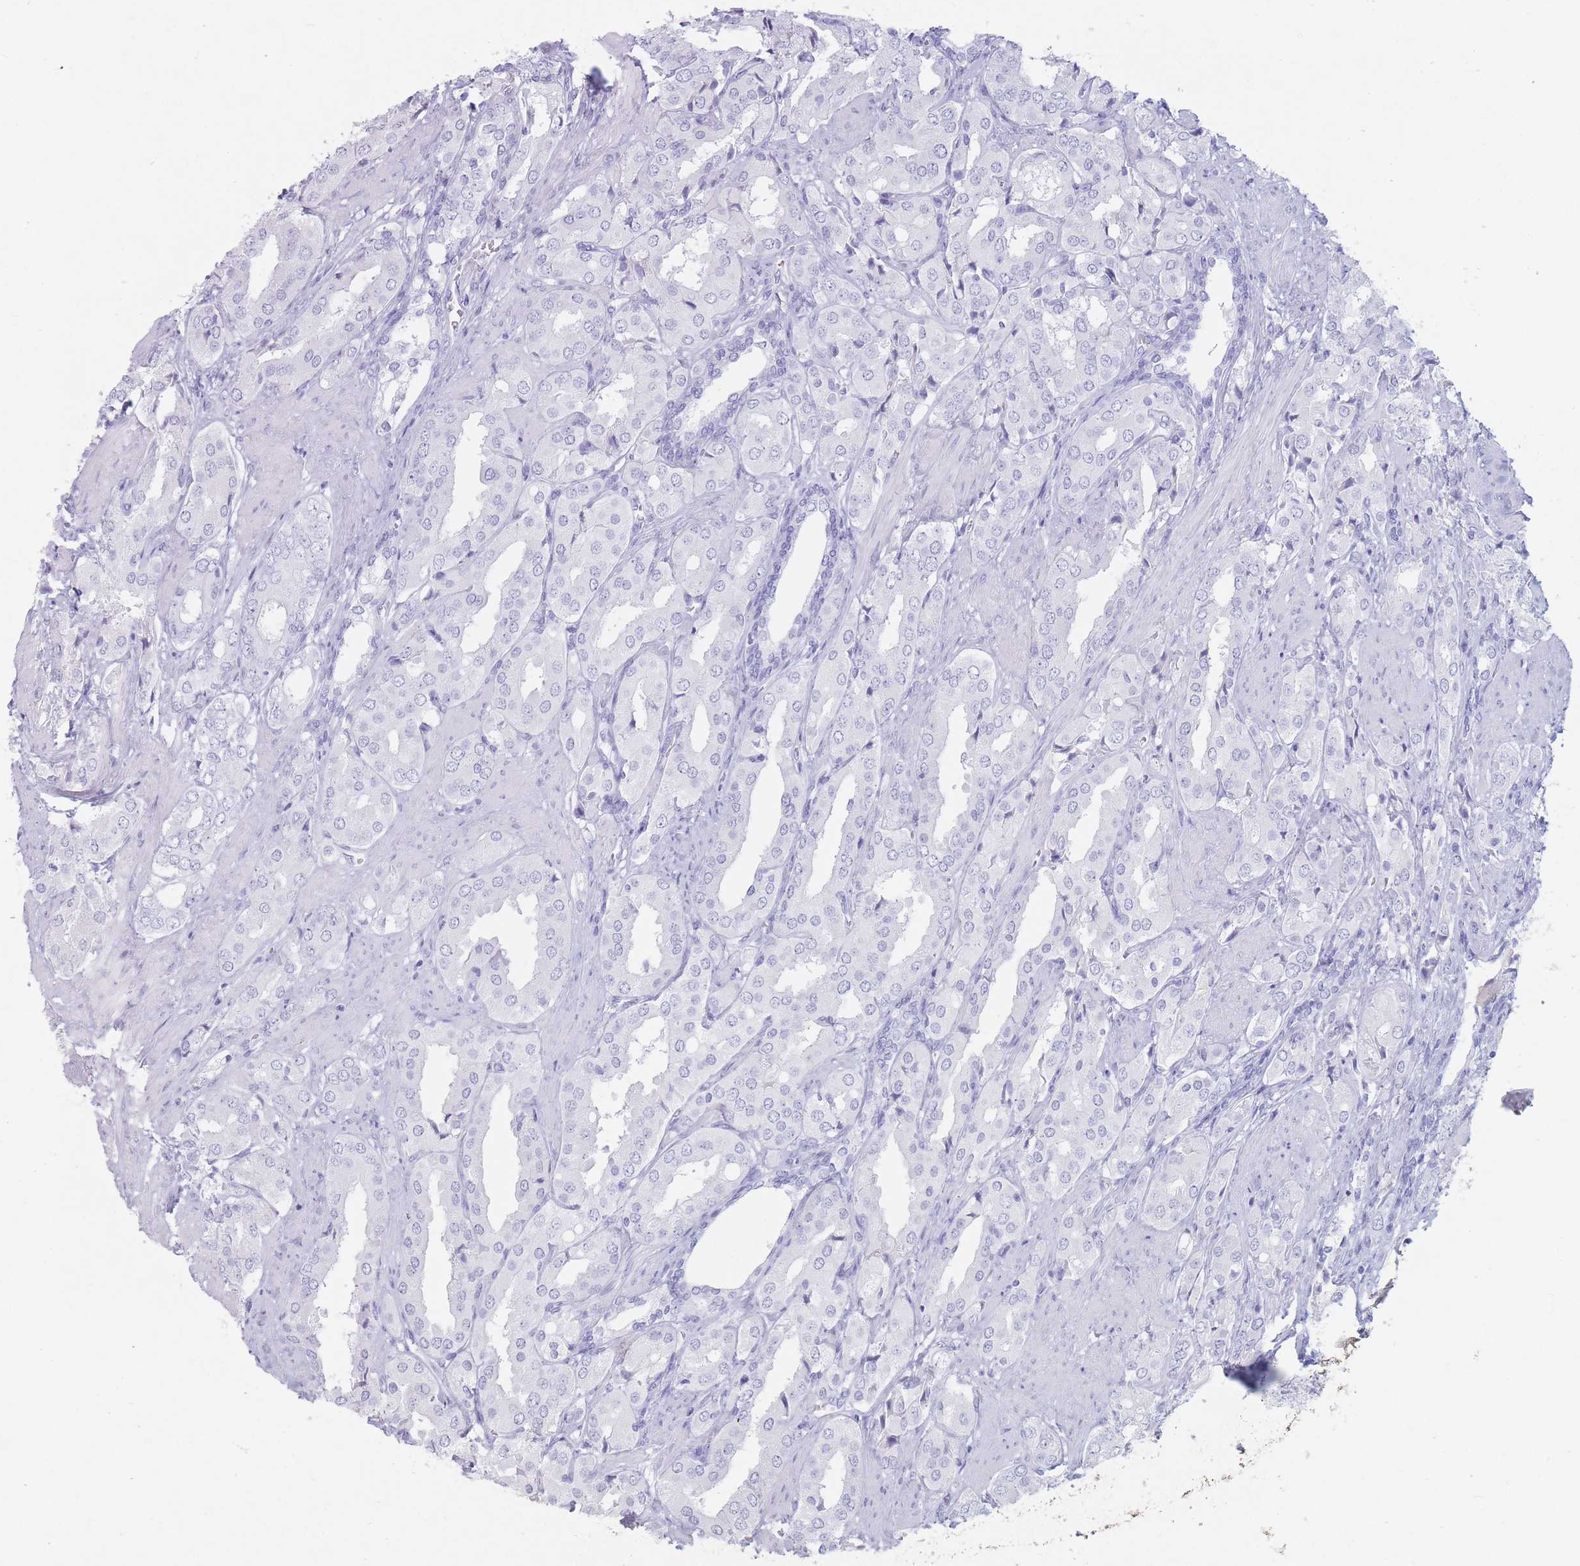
{"staining": {"intensity": "negative", "quantity": "none", "location": "none"}, "tissue": "prostate cancer", "cell_type": "Tumor cells", "image_type": "cancer", "snomed": [{"axis": "morphology", "description": "Adenocarcinoma, High grade"}, {"axis": "topography", "description": "Prostate"}], "caption": "Prostate cancer stained for a protein using immunohistochemistry (IHC) displays no staining tumor cells.", "gene": "ST3GAL5", "patient": {"sex": "male", "age": 71}}